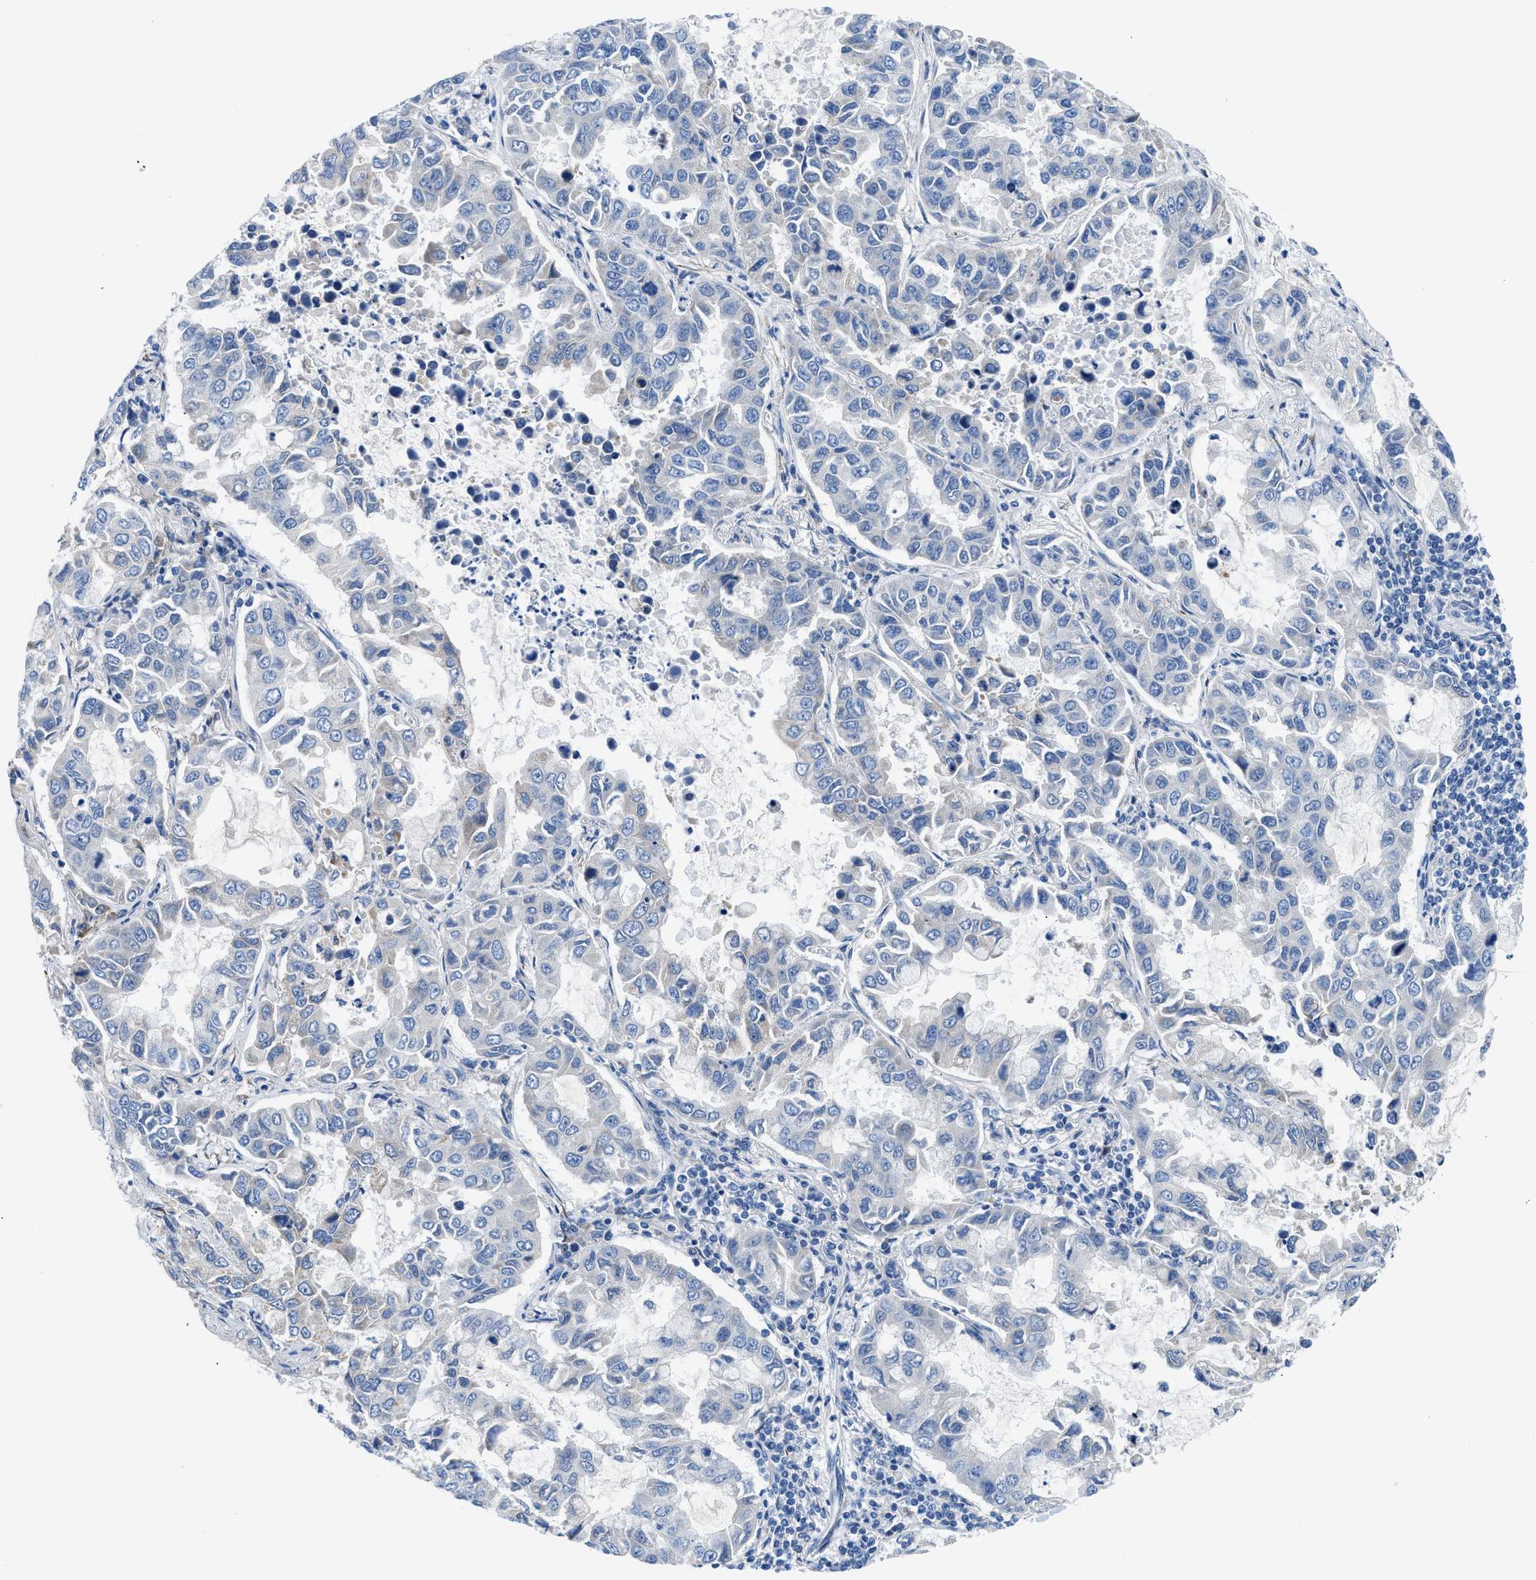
{"staining": {"intensity": "negative", "quantity": "none", "location": "none"}, "tissue": "lung cancer", "cell_type": "Tumor cells", "image_type": "cancer", "snomed": [{"axis": "morphology", "description": "Adenocarcinoma, NOS"}, {"axis": "topography", "description": "Lung"}], "caption": "The IHC photomicrograph has no significant staining in tumor cells of lung adenocarcinoma tissue.", "gene": "BNC2", "patient": {"sex": "male", "age": 64}}